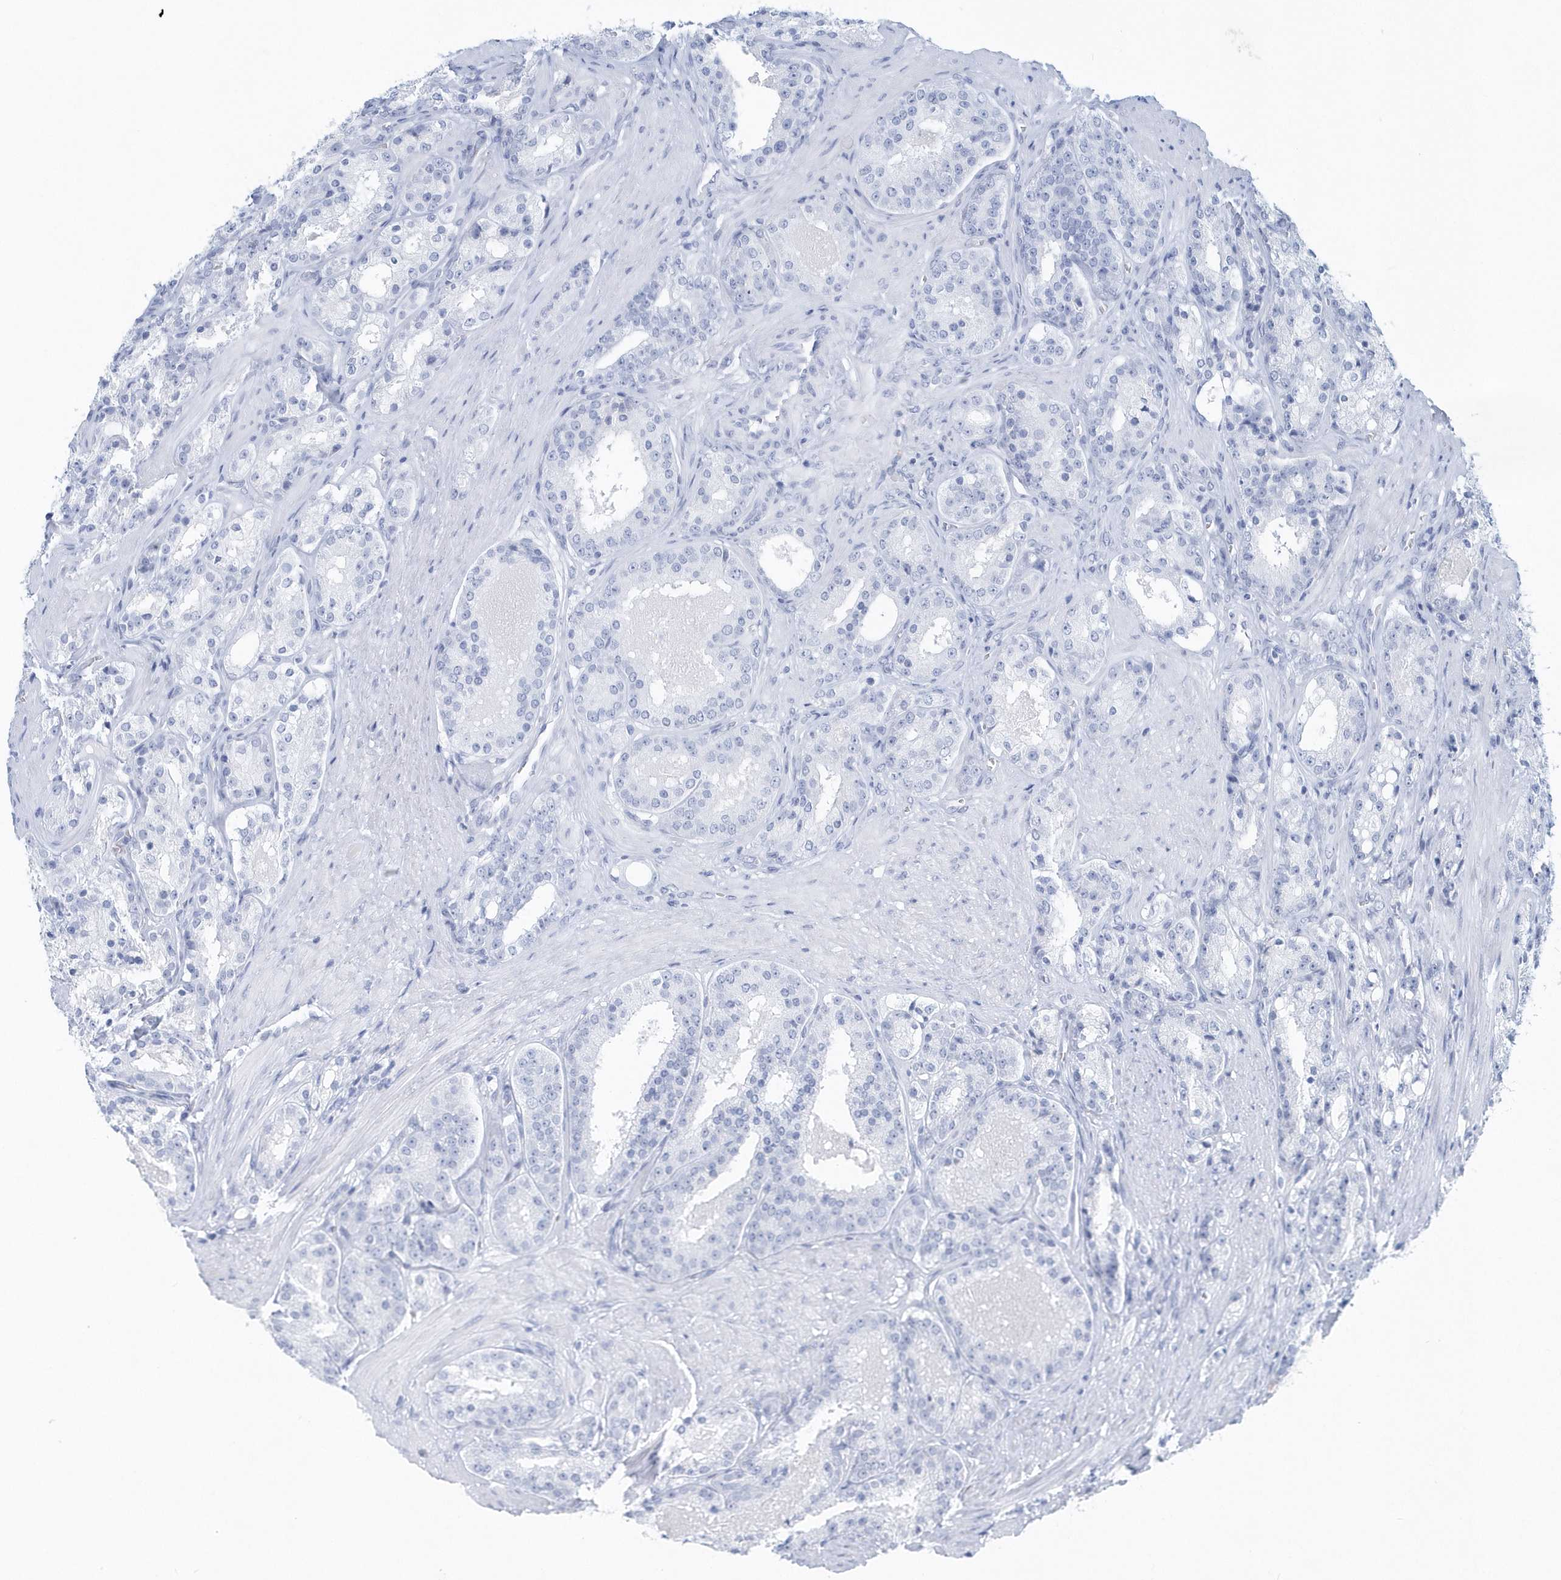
{"staining": {"intensity": "negative", "quantity": "none", "location": "none"}, "tissue": "prostate cancer", "cell_type": "Tumor cells", "image_type": "cancer", "snomed": [{"axis": "morphology", "description": "Adenocarcinoma, High grade"}, {"axis": "topography", "description": "Prostate"}], "caption": "Tumor cells are negative for brown protein staining in prostate cancer.", "gene": "PTPRO", "patient": {"sex": "male", "age": 60}}